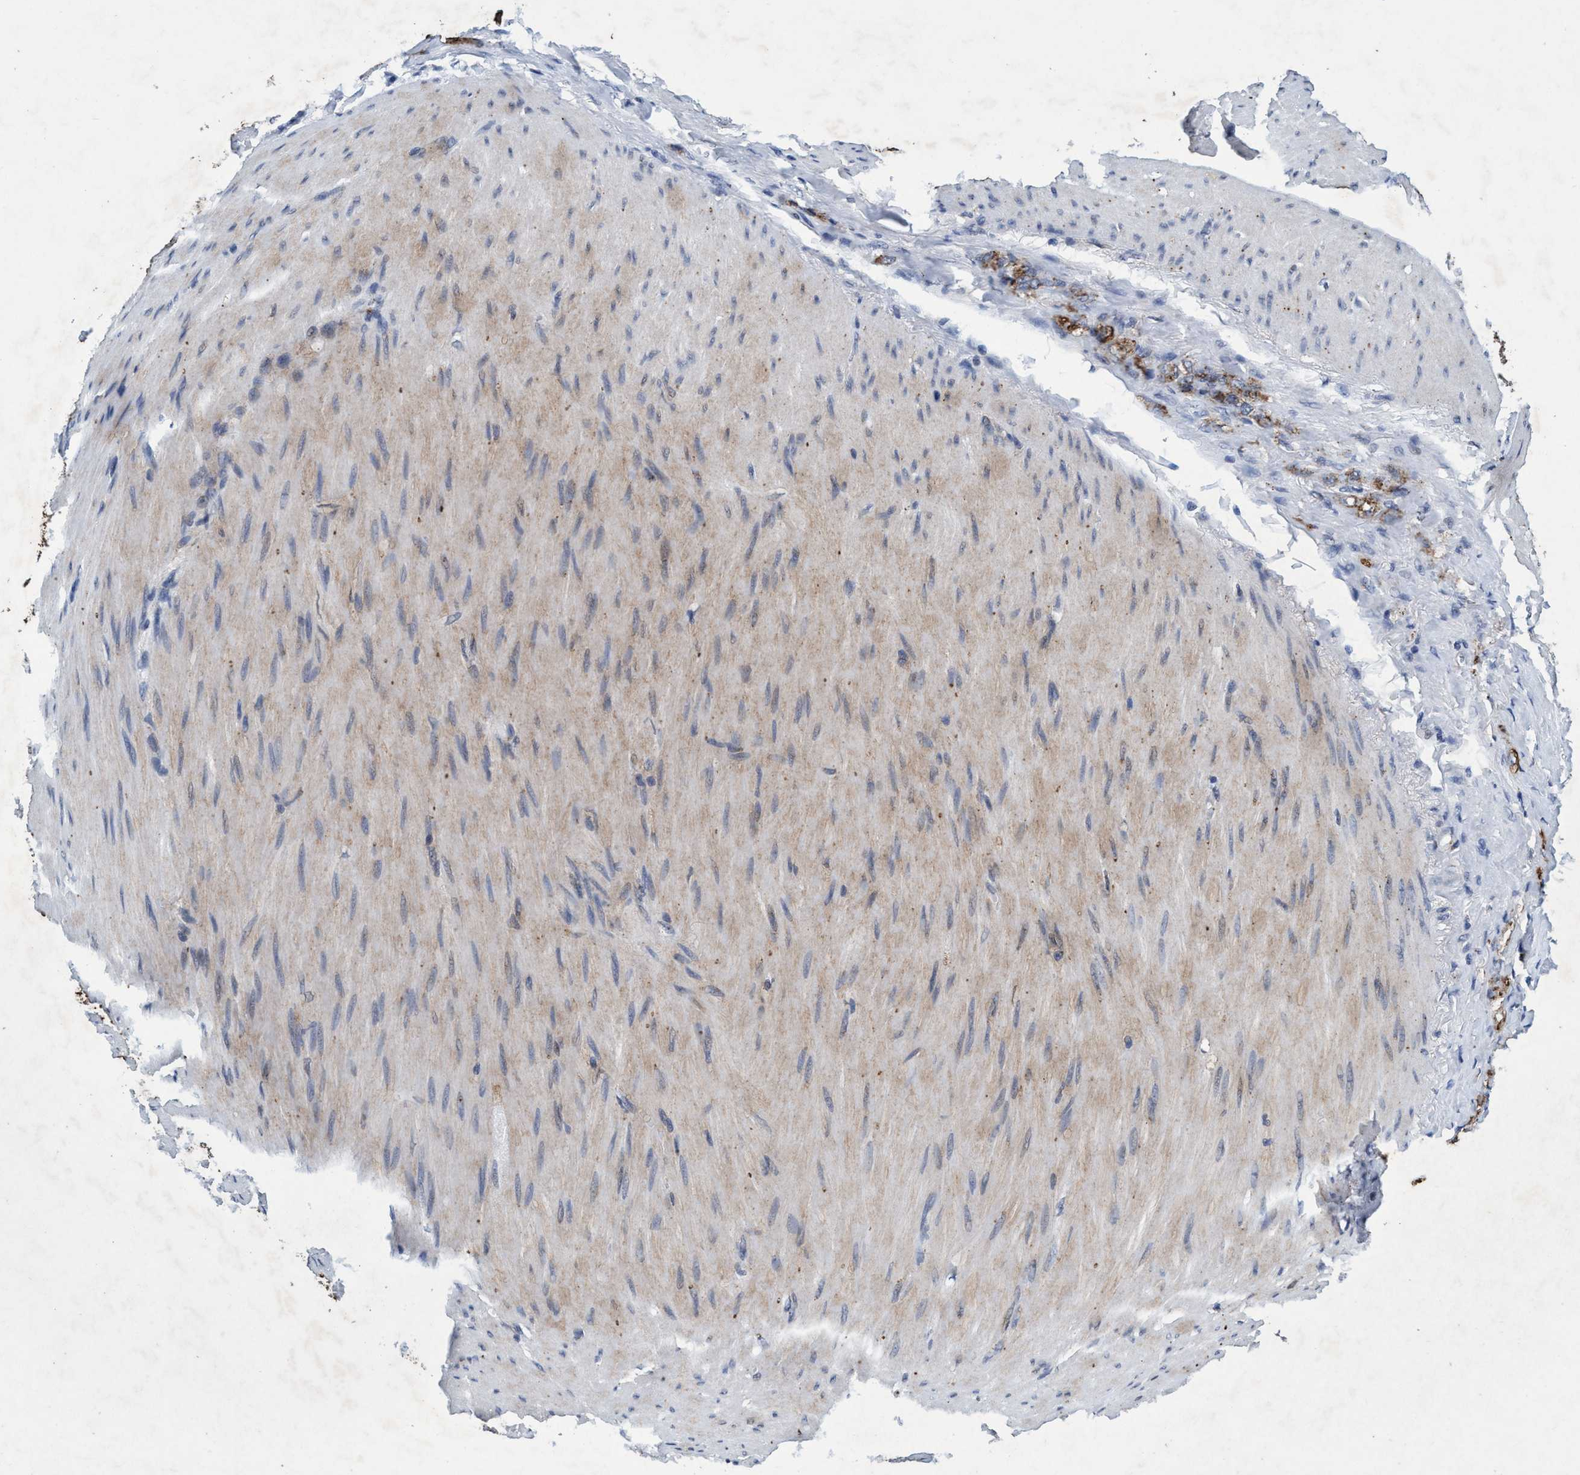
{"staining": {"intensity": "moderate", "quantity": ">75%", "location": "cytoplasmic/membranous"}, "tissue": "stomach cancer", "cell_type": "Tumor cells", "image_type": "cancer", "snomed": [{"axis": "morphology", "description": "Adenocarcinoma, NOS"}, {"axis": "topography", "description": "Stomach"}], "caption": "IHC micrograph of neoplastic tissue: stomach cancer (adenocarcinoma) stained using IHC shows medium levels of moderate protein expression localized specifically in the cytoplasmic/membranous of tumor cells, appearing as a cytoplasmic/membranous brown color.", "gene": "GRB14", "patient": {"sex": "male", "age": 82}}